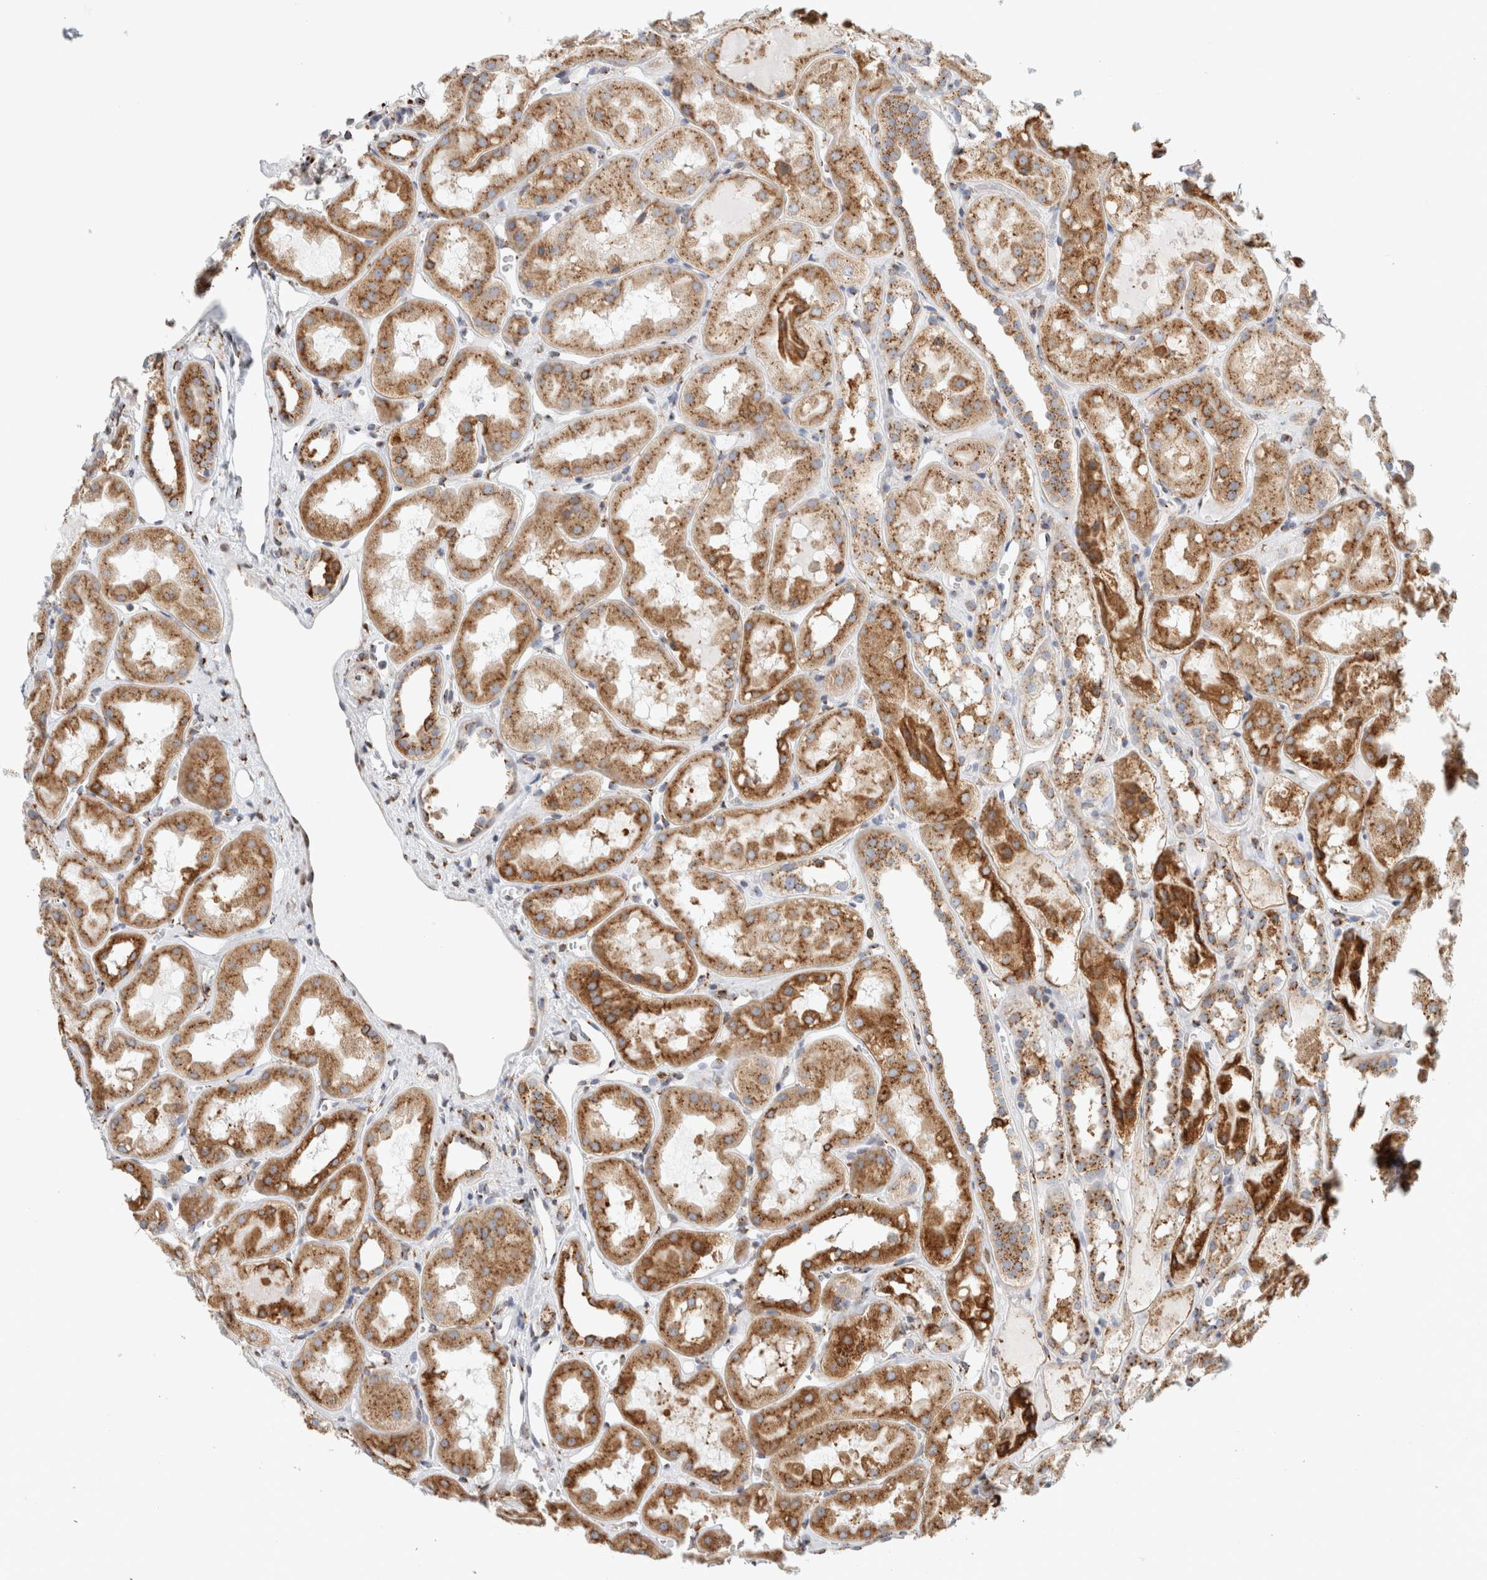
{"staining": {"intensity": "moderate", "quantity": "25%-75%", "location": "cytoplasmic/membranous"}, "tissue": "kidney", "cell_type": "Cells in glomeruli", "image_type": "normal", "snomed": [{"axis": "morphology", "description": "Normal tissue, NOS"}, {"axis": "topography", "description": "Kidney"}], "caption": "Immunohistochemical staining of unremarkable kidney exhibits medium levels of moderate cytoplasmic/membranous positivity in approximately 25%-75% of cells in glomeruli. The staining was performed using DAB (3,3'-diaminobenzidine), with brown indicating positive protein expression. Nuclei are stained blue with hematoxylin.", "gene": "MCFD2", "patient": {"sex": "male", "age": 16}}